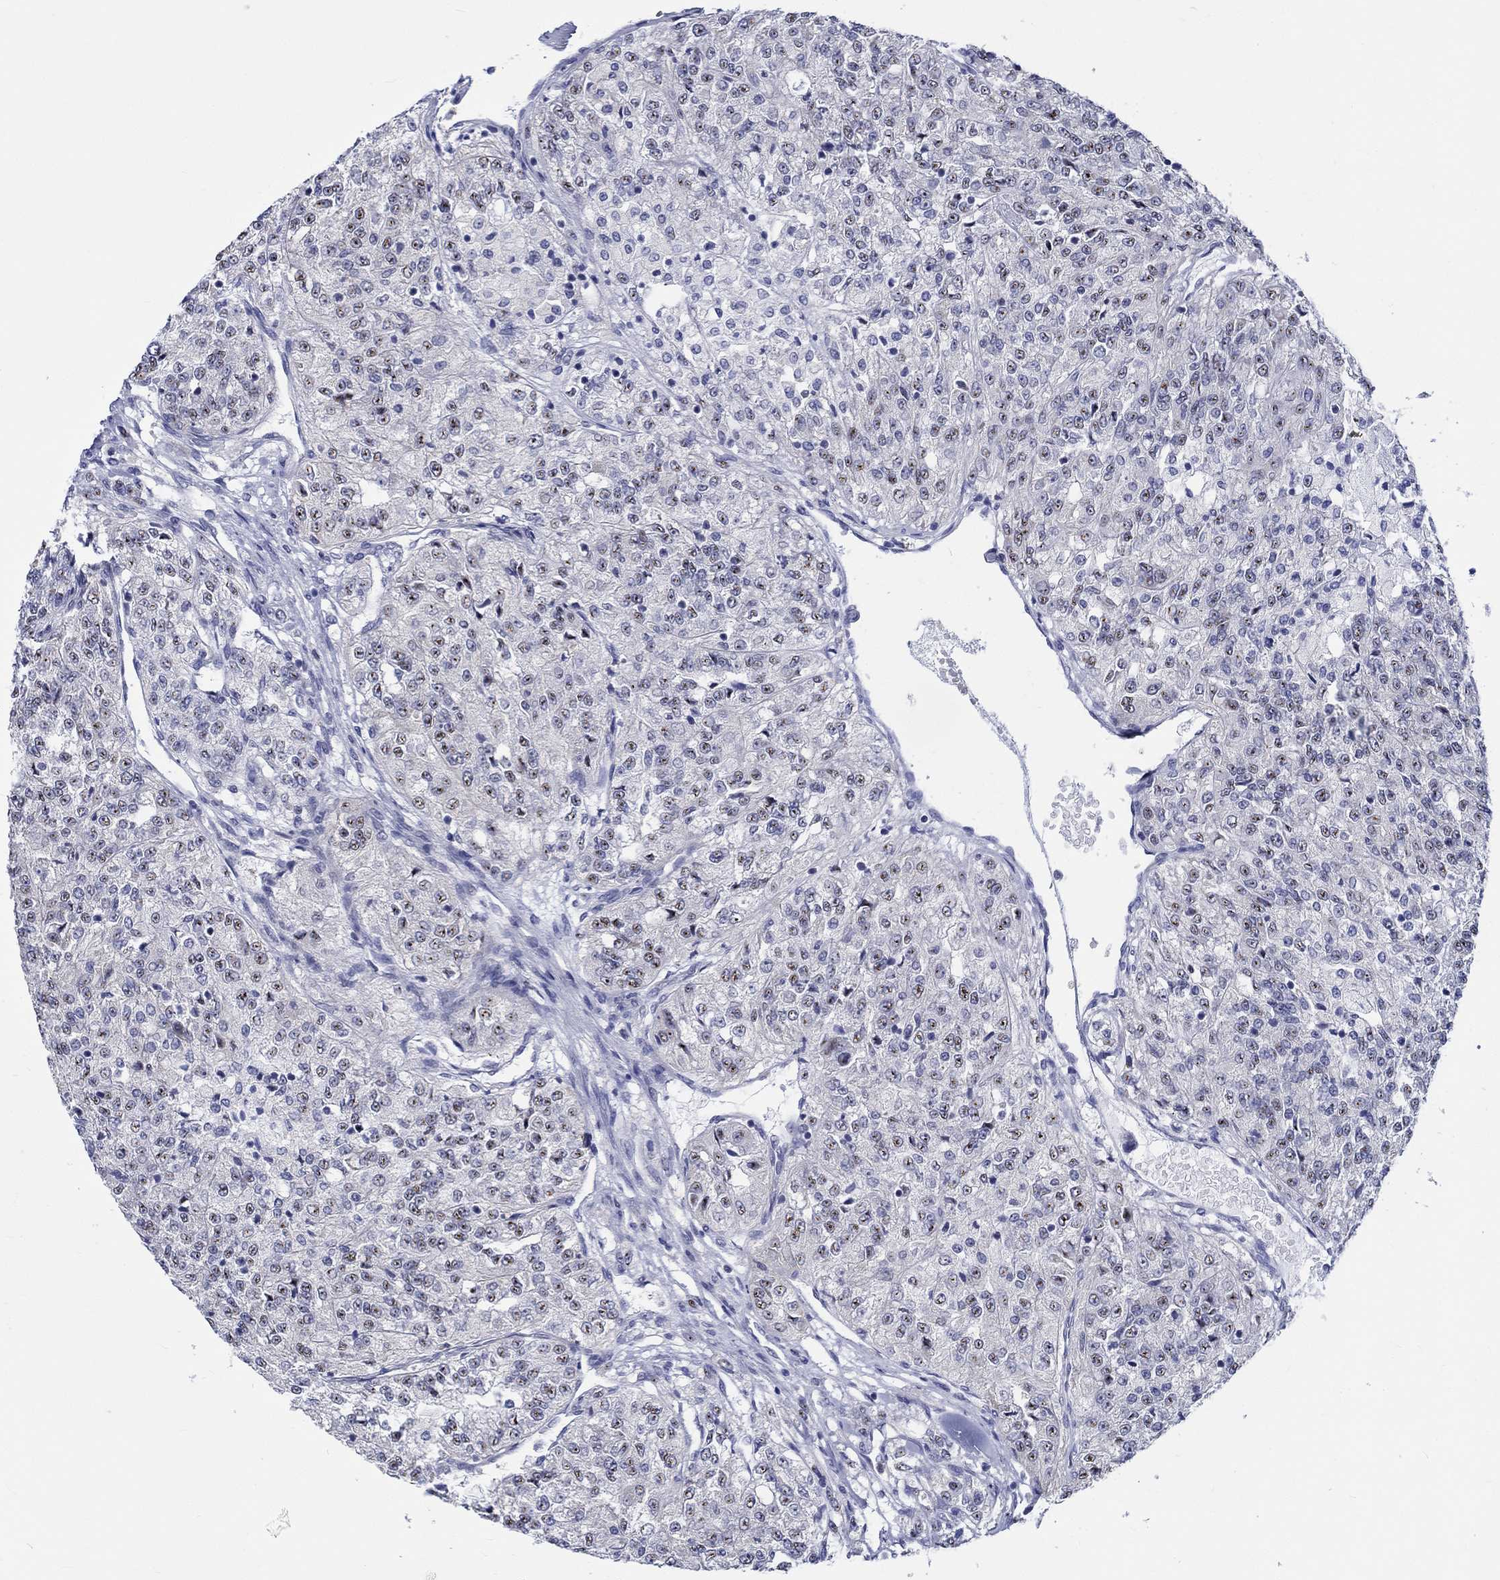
{"staining": {"intensity": "moderate", "quantity": "<25%", "location": "nuclear"}, "tissue": "renal cancer", "cell_type": "Tumor cells", "image_type": "cancer", "snomed": [{"axis": "morphology", "description": "Adenocarcinoma, NOS"}, {"axis": "topography", "description": "Kidney"}], "caption": "Human renal cancer stained for a protein (brown) reveals moderate nuclear positive positivity in about <25% of tumor cells.", "gene": "ST6GALNAC1", "patient": {"sex": "female", "age": 63}}